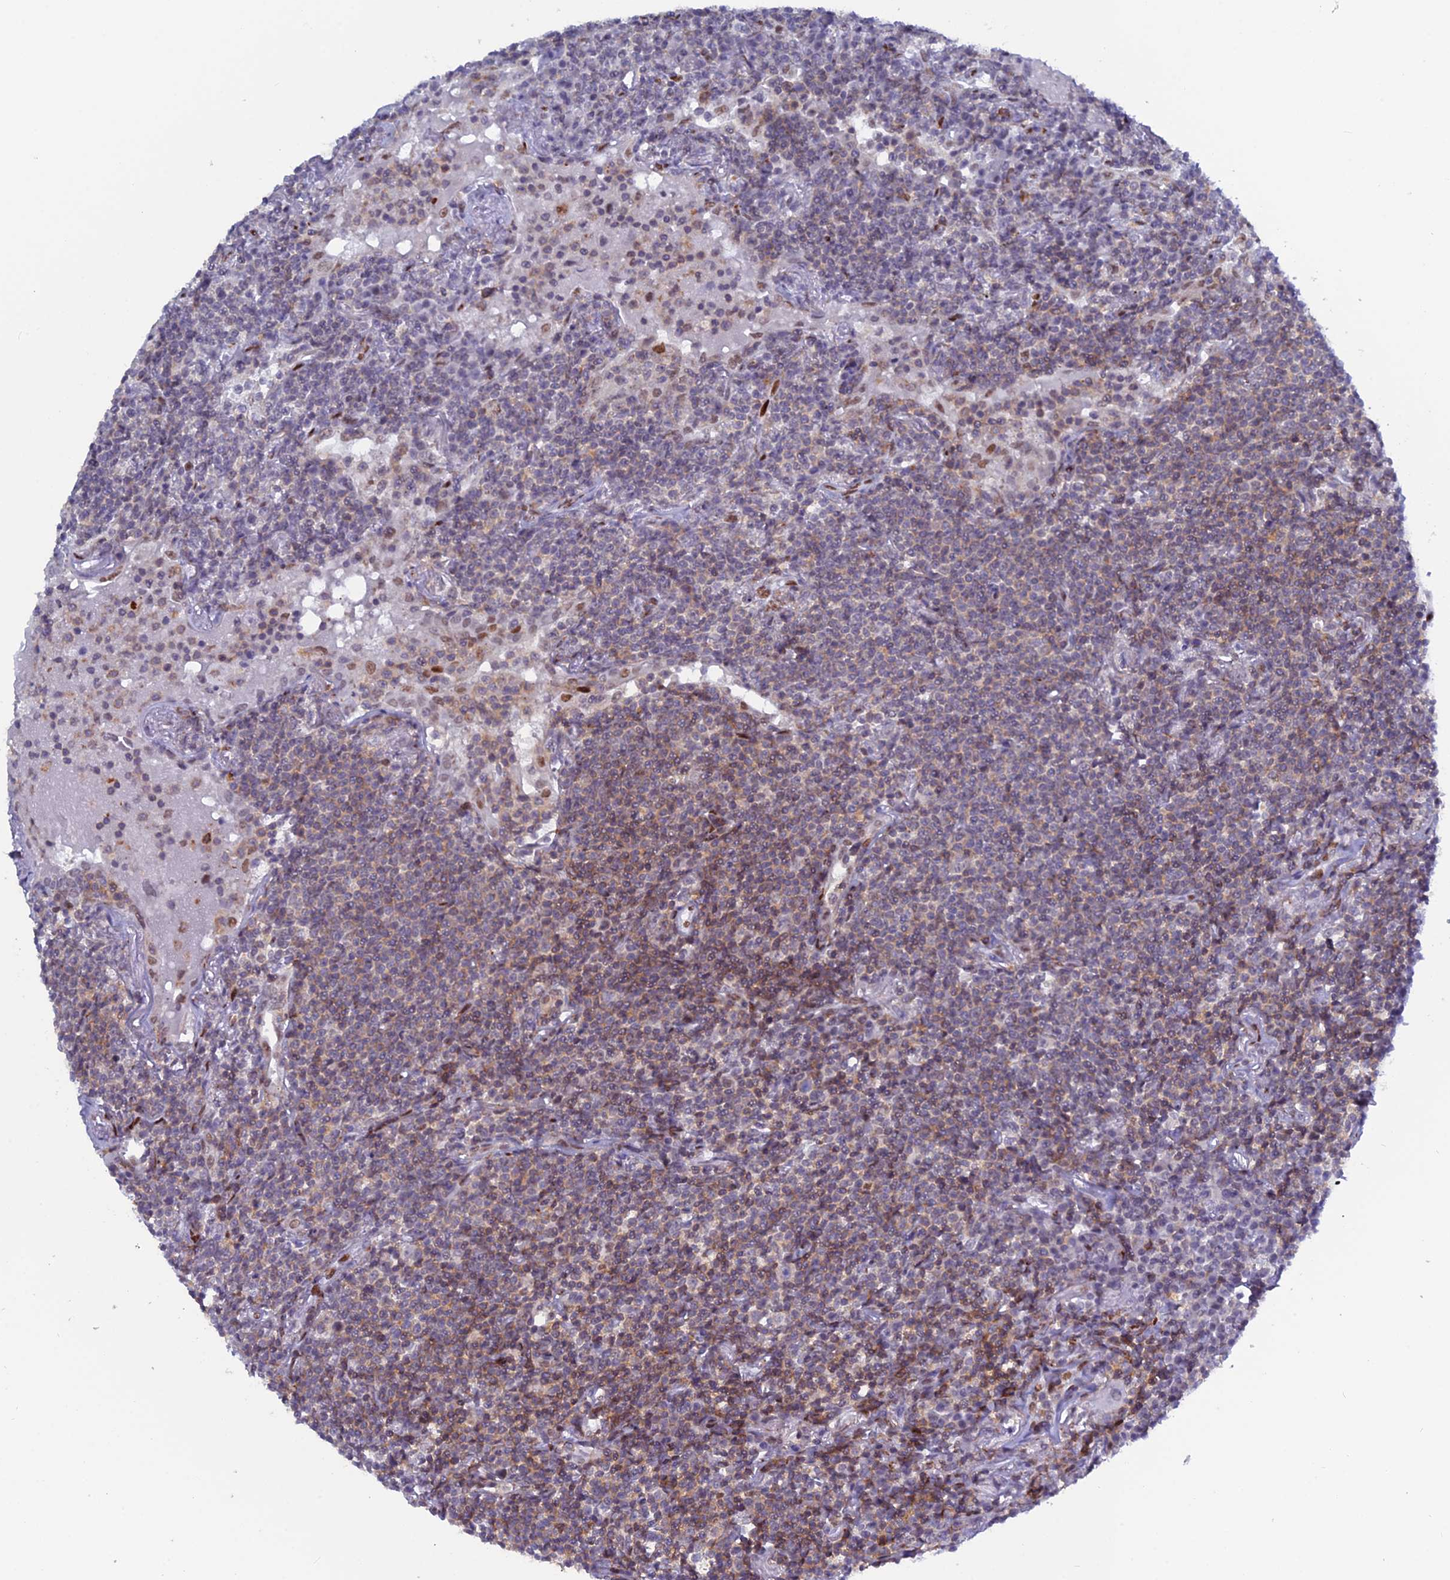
{"staining": {"intensity": "weak", "quantity": "<25%", "location": "cytoplasmic/membranous"}, "tissue": "lymphoma", "cell_type": "Tumor cells", "image_type": "cancer", "snomed": [{"axis": "morphology", "description": "Malignant lymphoma, non-Hodgkin's type, Low grade"}, {"axis": "topography", "description": "Lung"}], "caption": "High power microscopy micrograph of an immunohistochemistry (IHC) histopathology image of lymphoma, revealing no significant expression in tumor cells.", "gene": "NOL4L", "patient": {"sex": "female", "age": 71}}